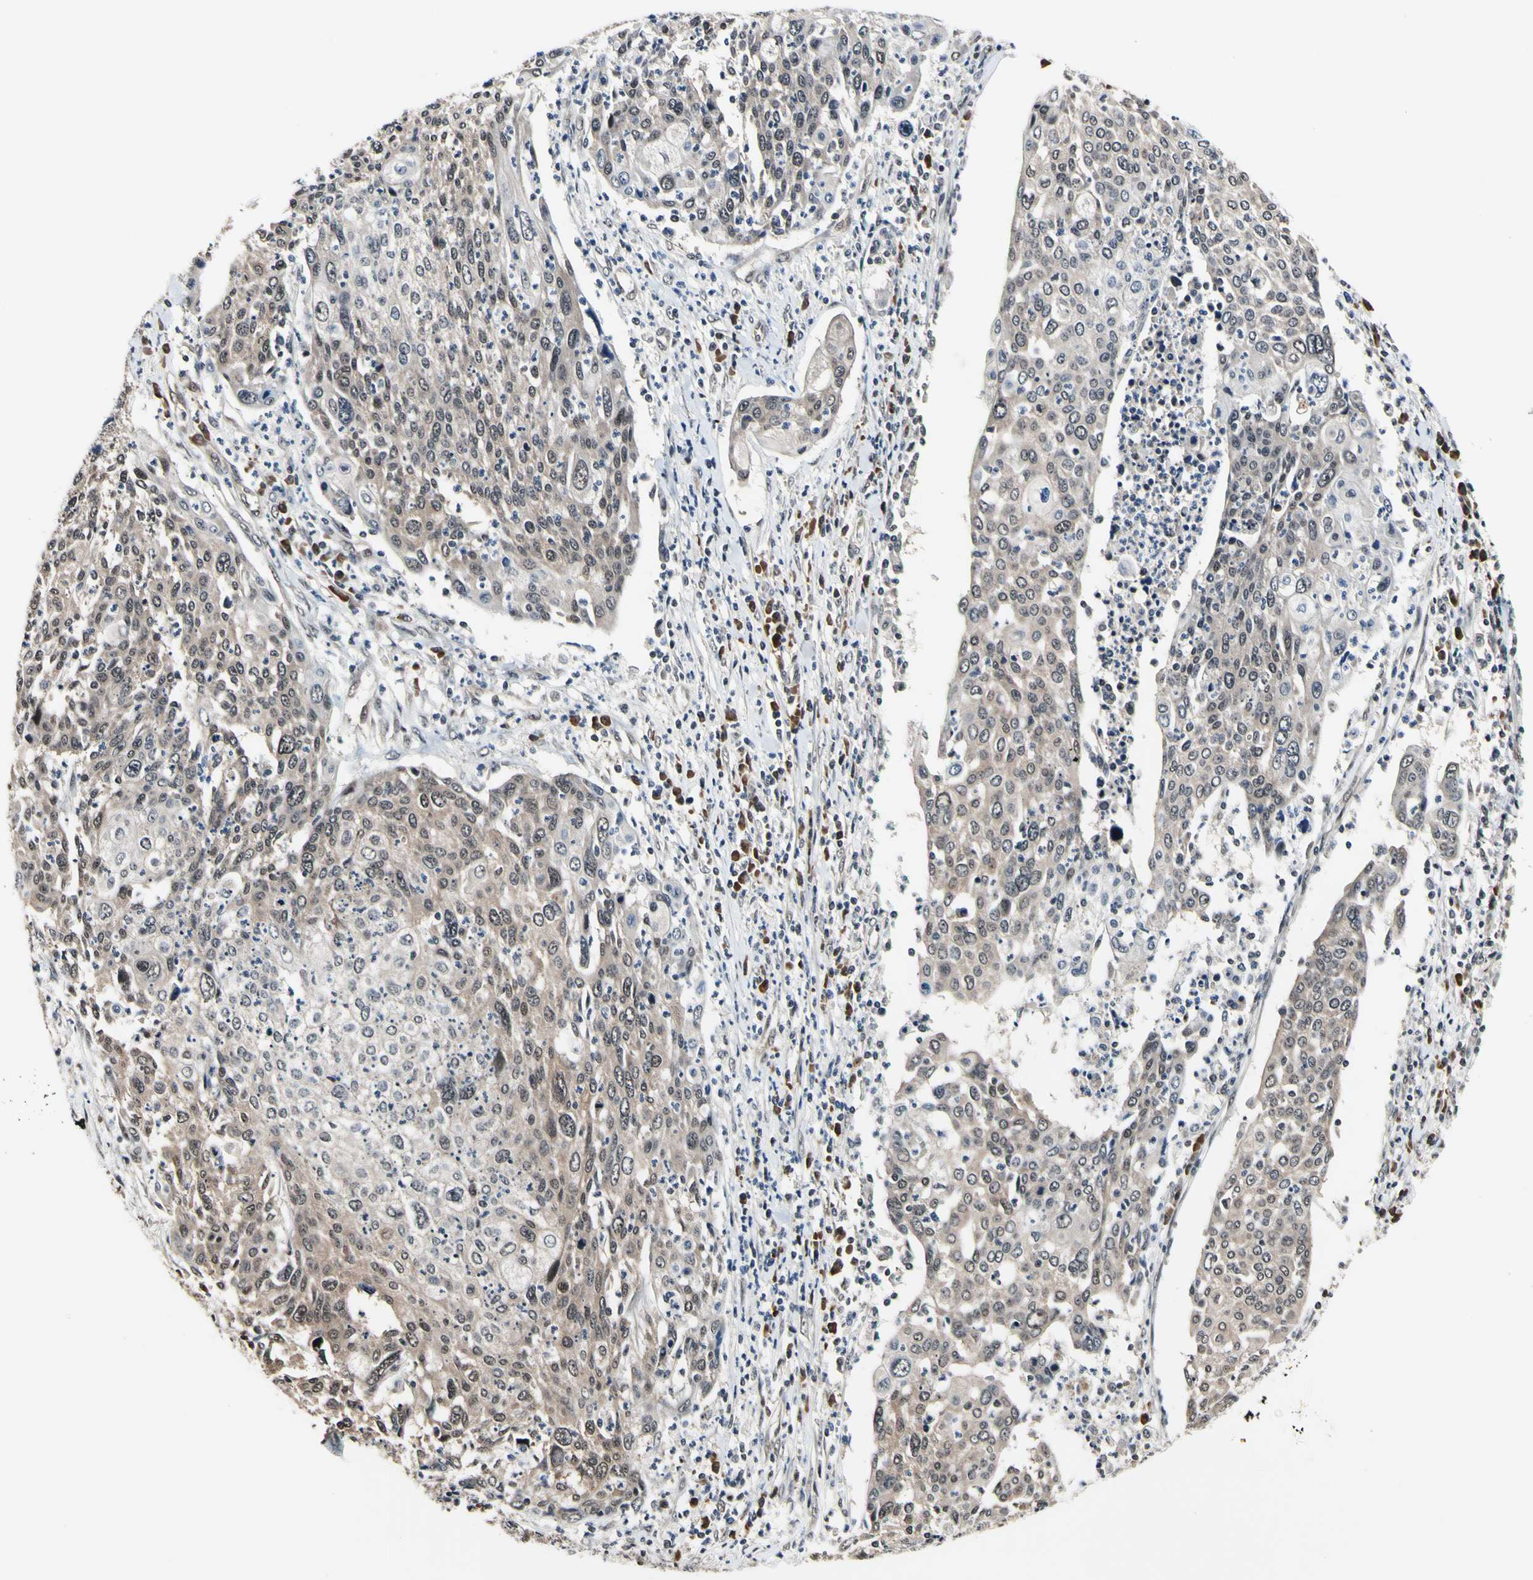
{"staining": {"intensity": "weak", "quantity": ">75%", "location": "cytoplasmic/membranous,nuclear"}, "tissue": "cervical cancer", "cell_type": "Tumor cells", "image_type": "cancer", "snomed": [{"axis": "morphology", "description": "Squamous cell carcinoma, NOS"}, {"axis": "topography", "description": "Cervix"}], "caption": "Immunohistochemical staining of squamous cell carcinoma (cervical) reveals weak cytoplasmic/membranous and nuclear protein staining in about >75% of tumor cells.", "gene": "PSMD10", "patient": {"sex": "female", "age": 40}}